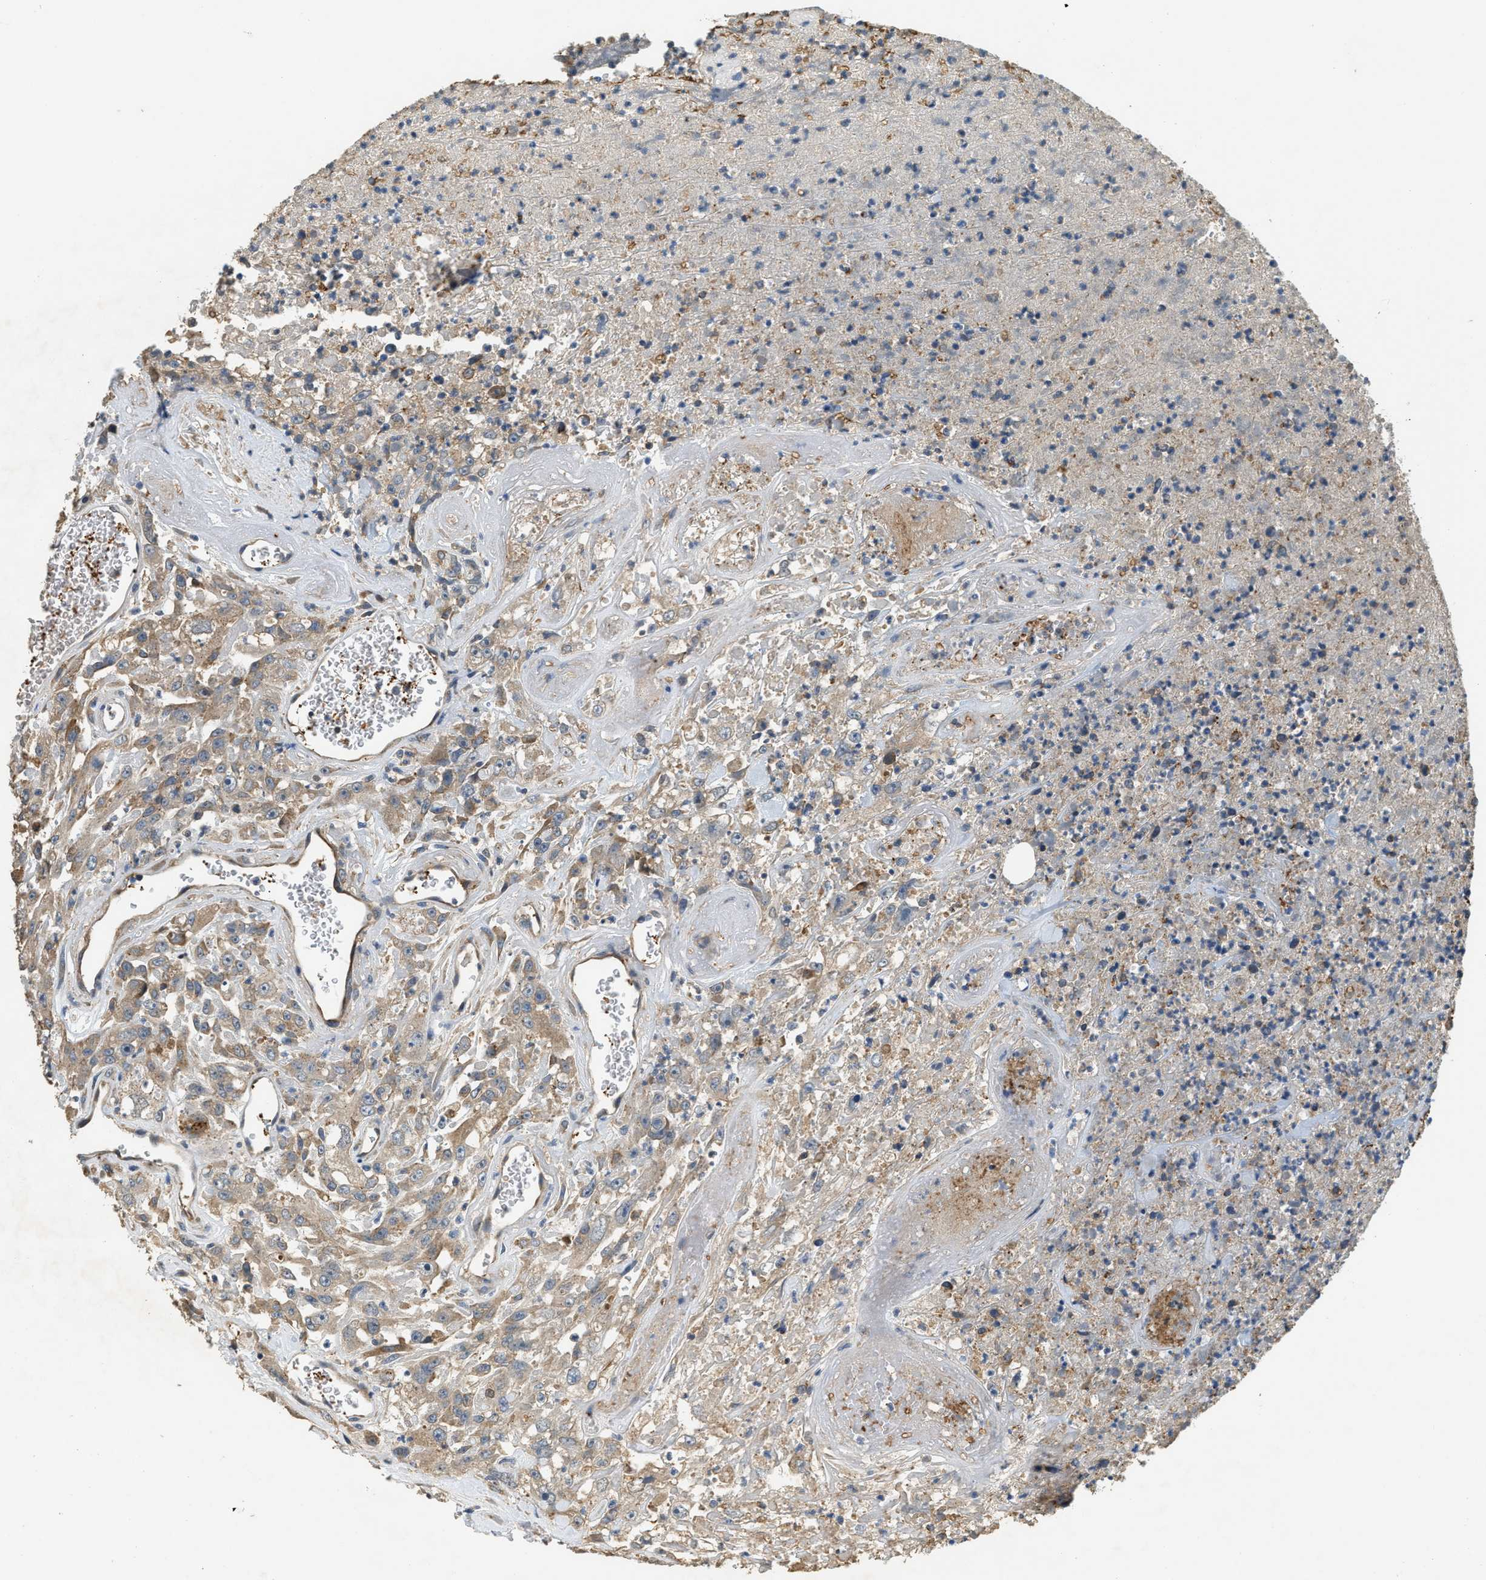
{"staining": {"intensity": "weak", "quantity": ">75%", "location": "cytoplasmic/membranous"}, "tissue": "urothelial cancer", "cell_type": "Tumor cells", "image_type": "cancer", "snomed": [{"axis": "morphology", "description": "Urothelial carcinoma, High grade"}, {"axis": "topography", "description": "Urinary bladder"}], "caption": "A low amount of weak cytoplasmic/membranous staining is present in about >75% of tumor cells in urothelial carcinoma (high-grade) tissue.", "gene": "CFLAR", "patient": {"sex": "male", "age": 46}}